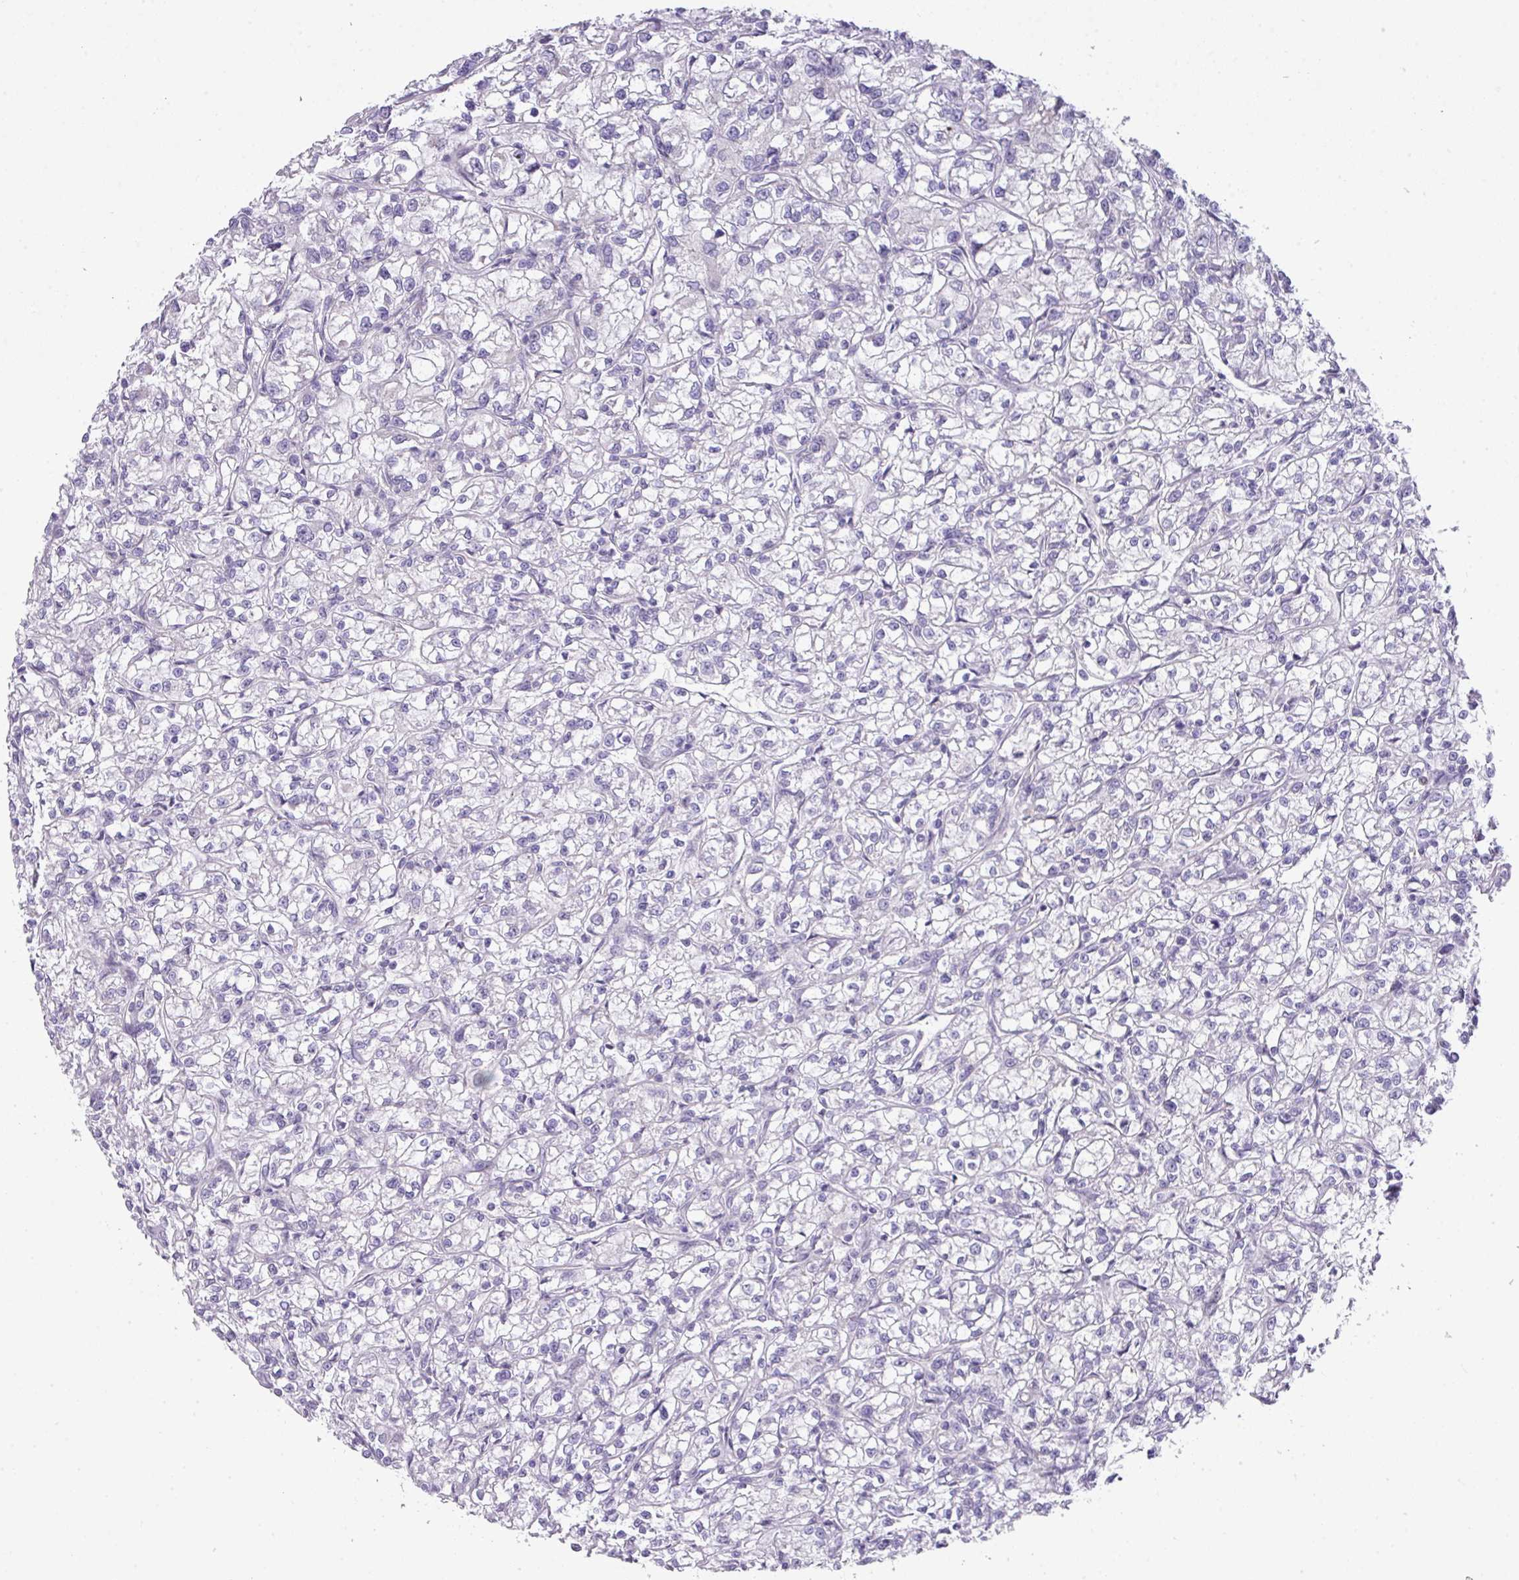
{"staining": {"intensity": "negative", "quantity": "none", "location": "none"}, "tissue": "renal cancer", "cell_type": "Tumor cells", "image_type": "cancer", "snomed": [{"axis": "morphology", "description": "Adenocarcinoma, NOS"}, {"axis": "topography", "description": "Kidney"}], "caption": "DAB (3,3'-diaminobenzidine) immunohistochemical staining of adenocarcinoma (renal) shows no significant staining in tumor cells. (DAB (3,3'-diaminobenzidine) IHC visualized using brightfield microscopy, high magnification).", "gene": "ANKRD13B", "patient": {"sex": "female", "age": 59}}